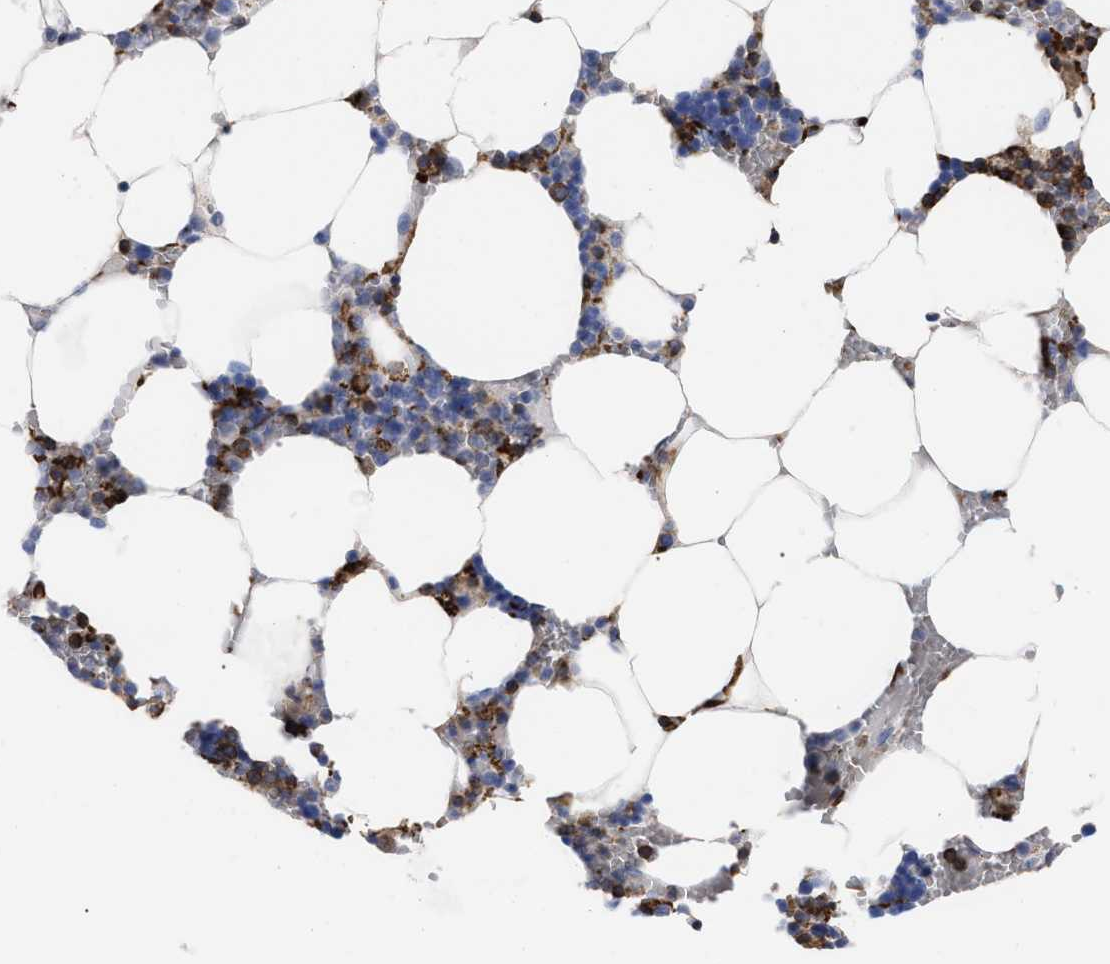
{"staining": {"intensity": "strong", "quantity": "25%-75%", "location": "cytoplasmic/membranous"}, "tissue": "bone marrow", "cell_type": "Hematopoietic cells", "image_type": "normal", "snomed": [{"axis": "morphology", "description": "Normal tissue, NOS"}, {"axis": "topography", "description": "Bone marrow"}], "caption": "An immunohistochemistry histopathology image of normal tissue is shown. Protein staining in brown labels strong cytoplasmic/membranous positivity in bone marrow within hematopoietic cells.", "gene": "HCLS1", "patient": {"sex": "male", "age": 70}}